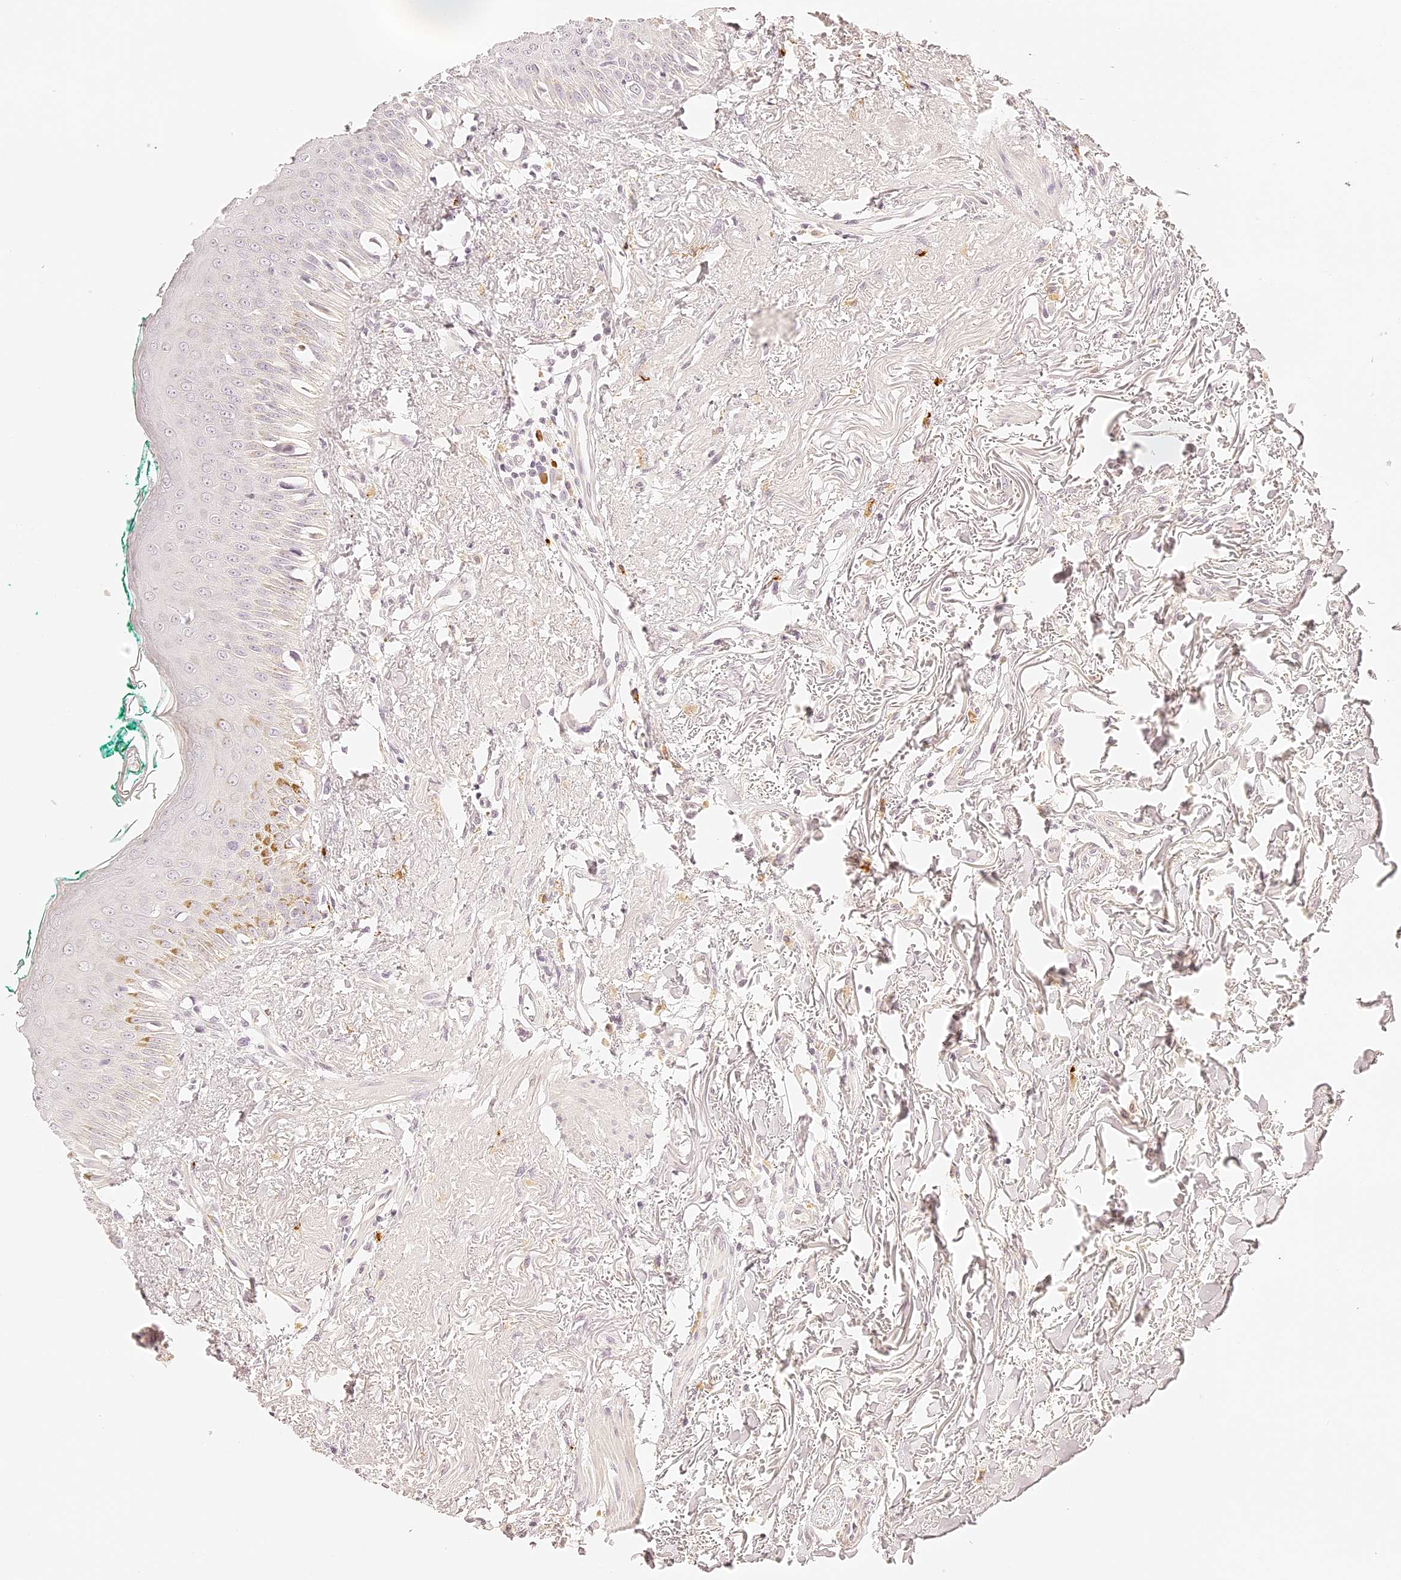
{"staining": {"intensity": "moderate", "quantity": "<25%", "location": "cytoplasmic/membranous"}, "tissue": "oral mucosa", "cell_type": "Squamous epithelial cells", "image_type": "normal", "snomed": [{"axis": "morphology", "description": "Normal tissue, NOS"}, {"axis": "topography", "description": "Oral tissue"}], "caption": "The micrograph demonstrates immunohistochemical staining of benign oral mucosa. There is moderate cytoplasmic/membranous positivity is appreciated in about <25% of squamous epithelial cells.", "gene": "TRIM45", "patient": {"sex": "female", "age": 70}}